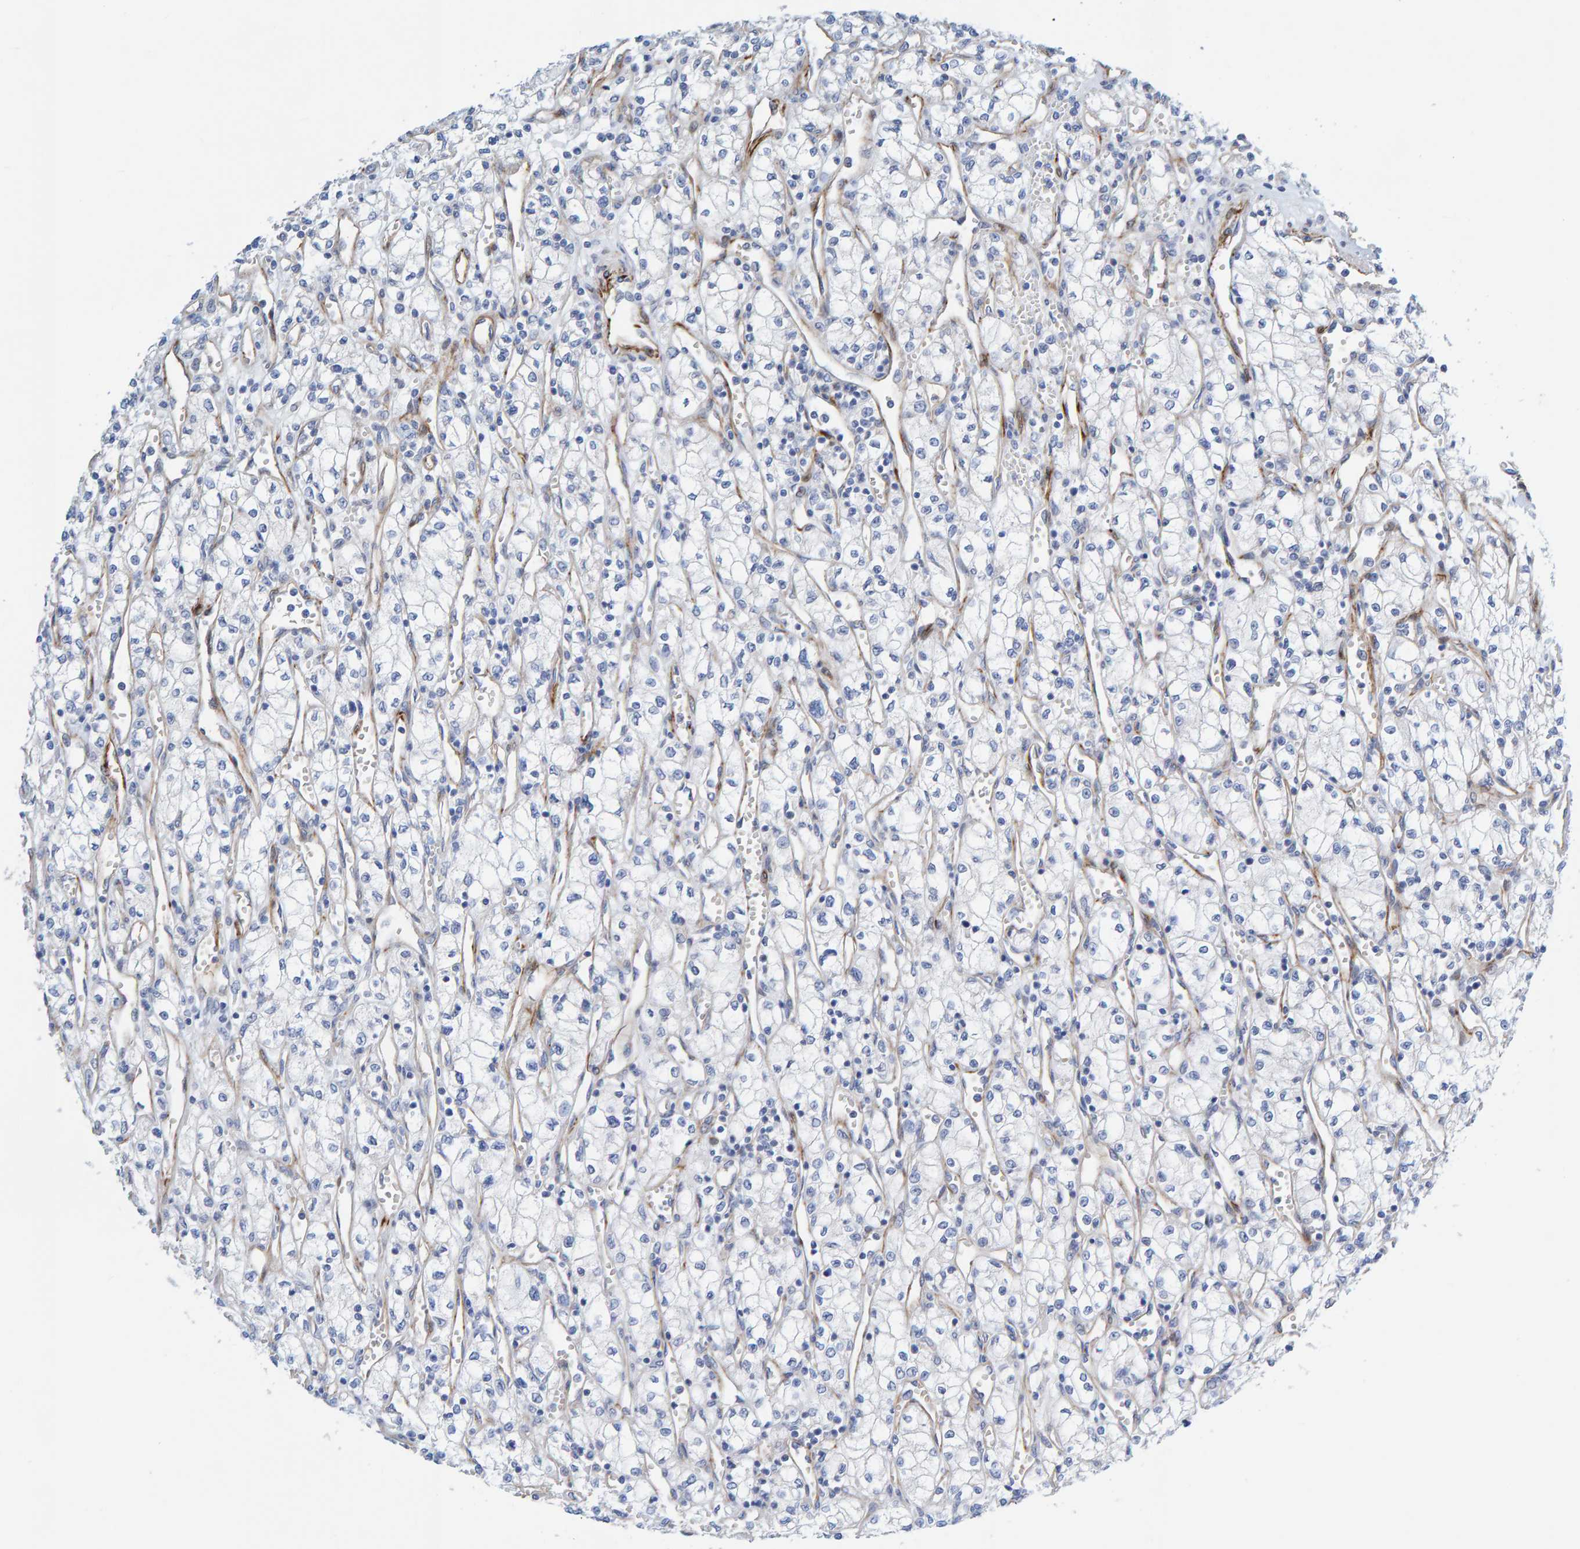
{"staining": {"intensity": "negative", "quantity": "none", "location": "none"}, "tissue": "renal cancer", "cell_type": "Tumor cells", "image_type": "cancer", "snomed": [{"axis": "morphology", "description": "Adenocarcinoma, NOS"}, {"axis": "topography", "description": "Kidney"}], "caption": "Renal adenocarcinoma was stained to show a protein in brown. There is no significant expression in tumor cells. (Immunohistochemistry (ihc), brightfield microscopy, high magnification).", "gene": "POLG2", "patient": {"sex": "male", "age": 59}}